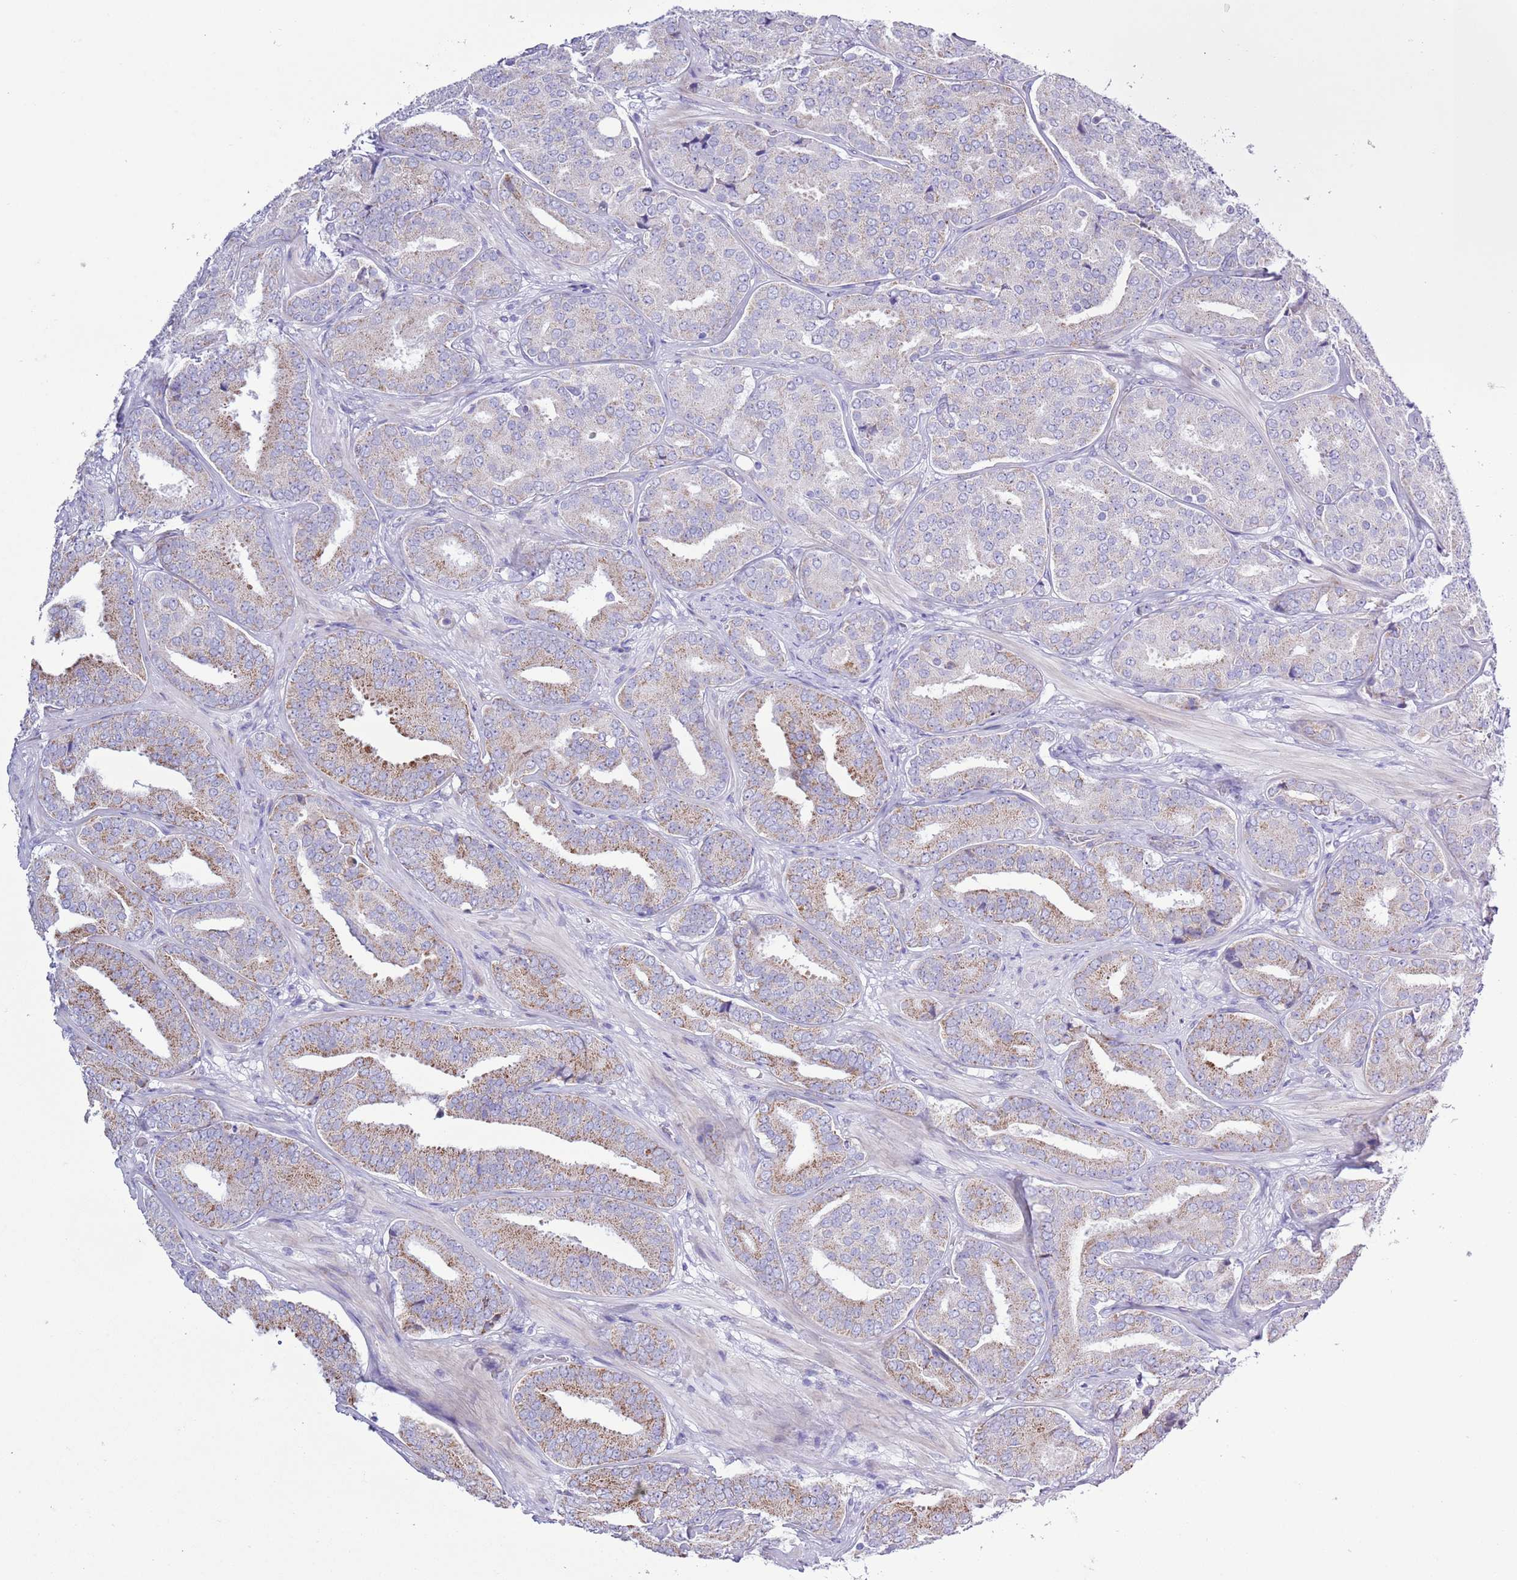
{"staining": {"intensity": "moderate", "quantity": "<25%", "location": "cytoplasmic/membranous"}, "tissue": "prostate cancer", "cell_type": "Tumor cells", "image_type": "cancer", "snomed": [{"axis": "morphology", "description": "Adenocarcinoma, High grade"}, {"axis": "topography", "description": "Prostate"}], "caption": "Moderate cytoplasmic/membranous expression is seen in approximately <25% of tumor cells in high-grade adenocarcinoma (prostate).", "gene": "MOCOS", "patient": {"sex": "male", "age": 63}}